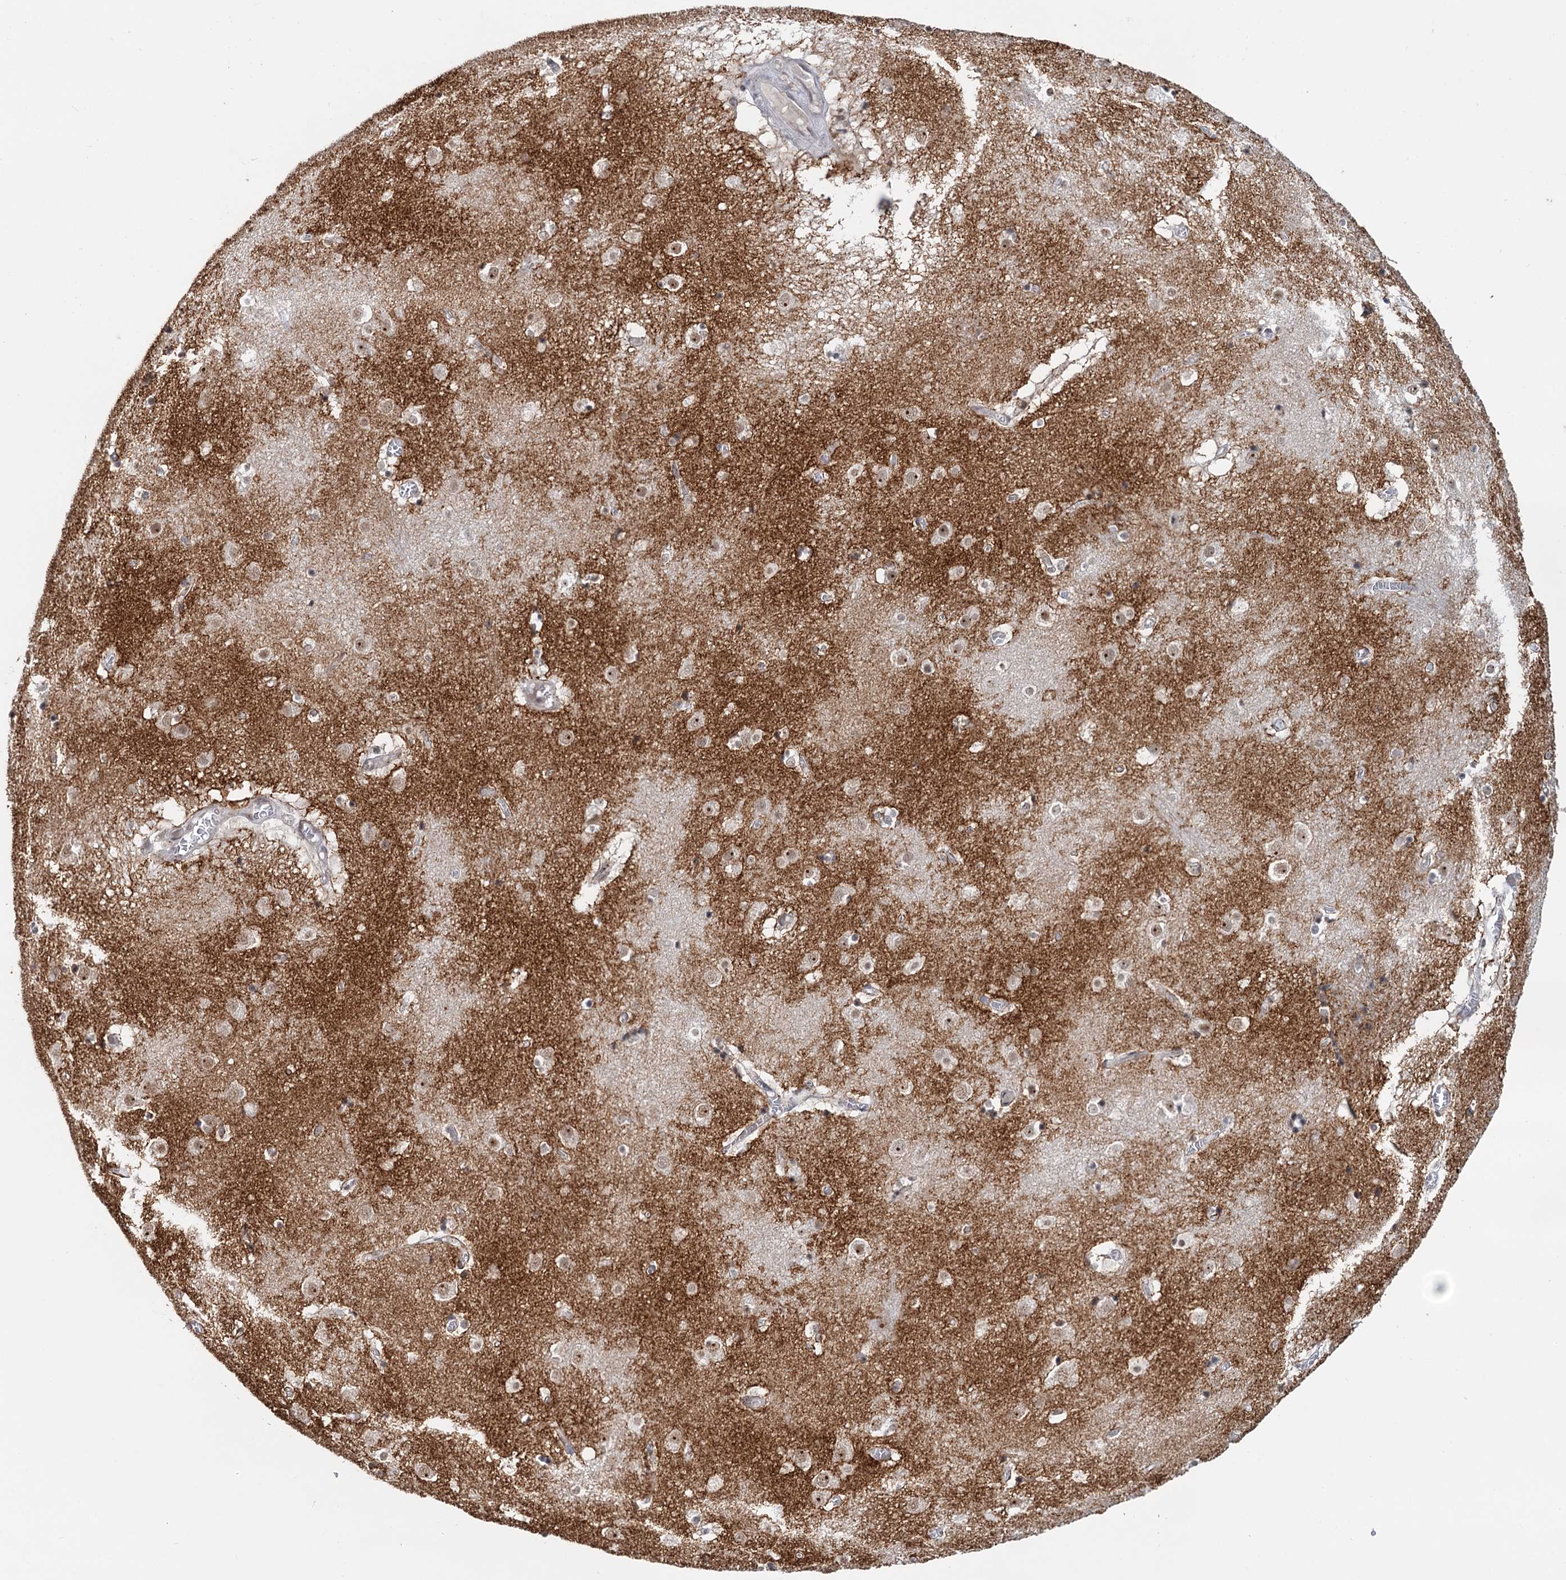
{"staining": {"intensity": "weak", "quantity": "<25%", "location": "nuclear"}, "tissue": "caudate", "cell_type": "Glial cells", "image_type": "normal", "snomed": [{"axis": "morphology", "description": "Normal tissue, NOS"}, {"axis": "topography", "description": "Lateral ventricle wall"}], "caption": "This histopathology image is of unremarkable caudate stained with immunohistochemistry (IHC) to label a protein in brown with the nuclei are counter-stained blue. There is no expression in glial cells. (Brightfield microscopy of DAB (3,3'-diaminobenzidine) IHC at high magnification).", "gene": "NAT10", "patient": {"sex": "male", "age": 70}}